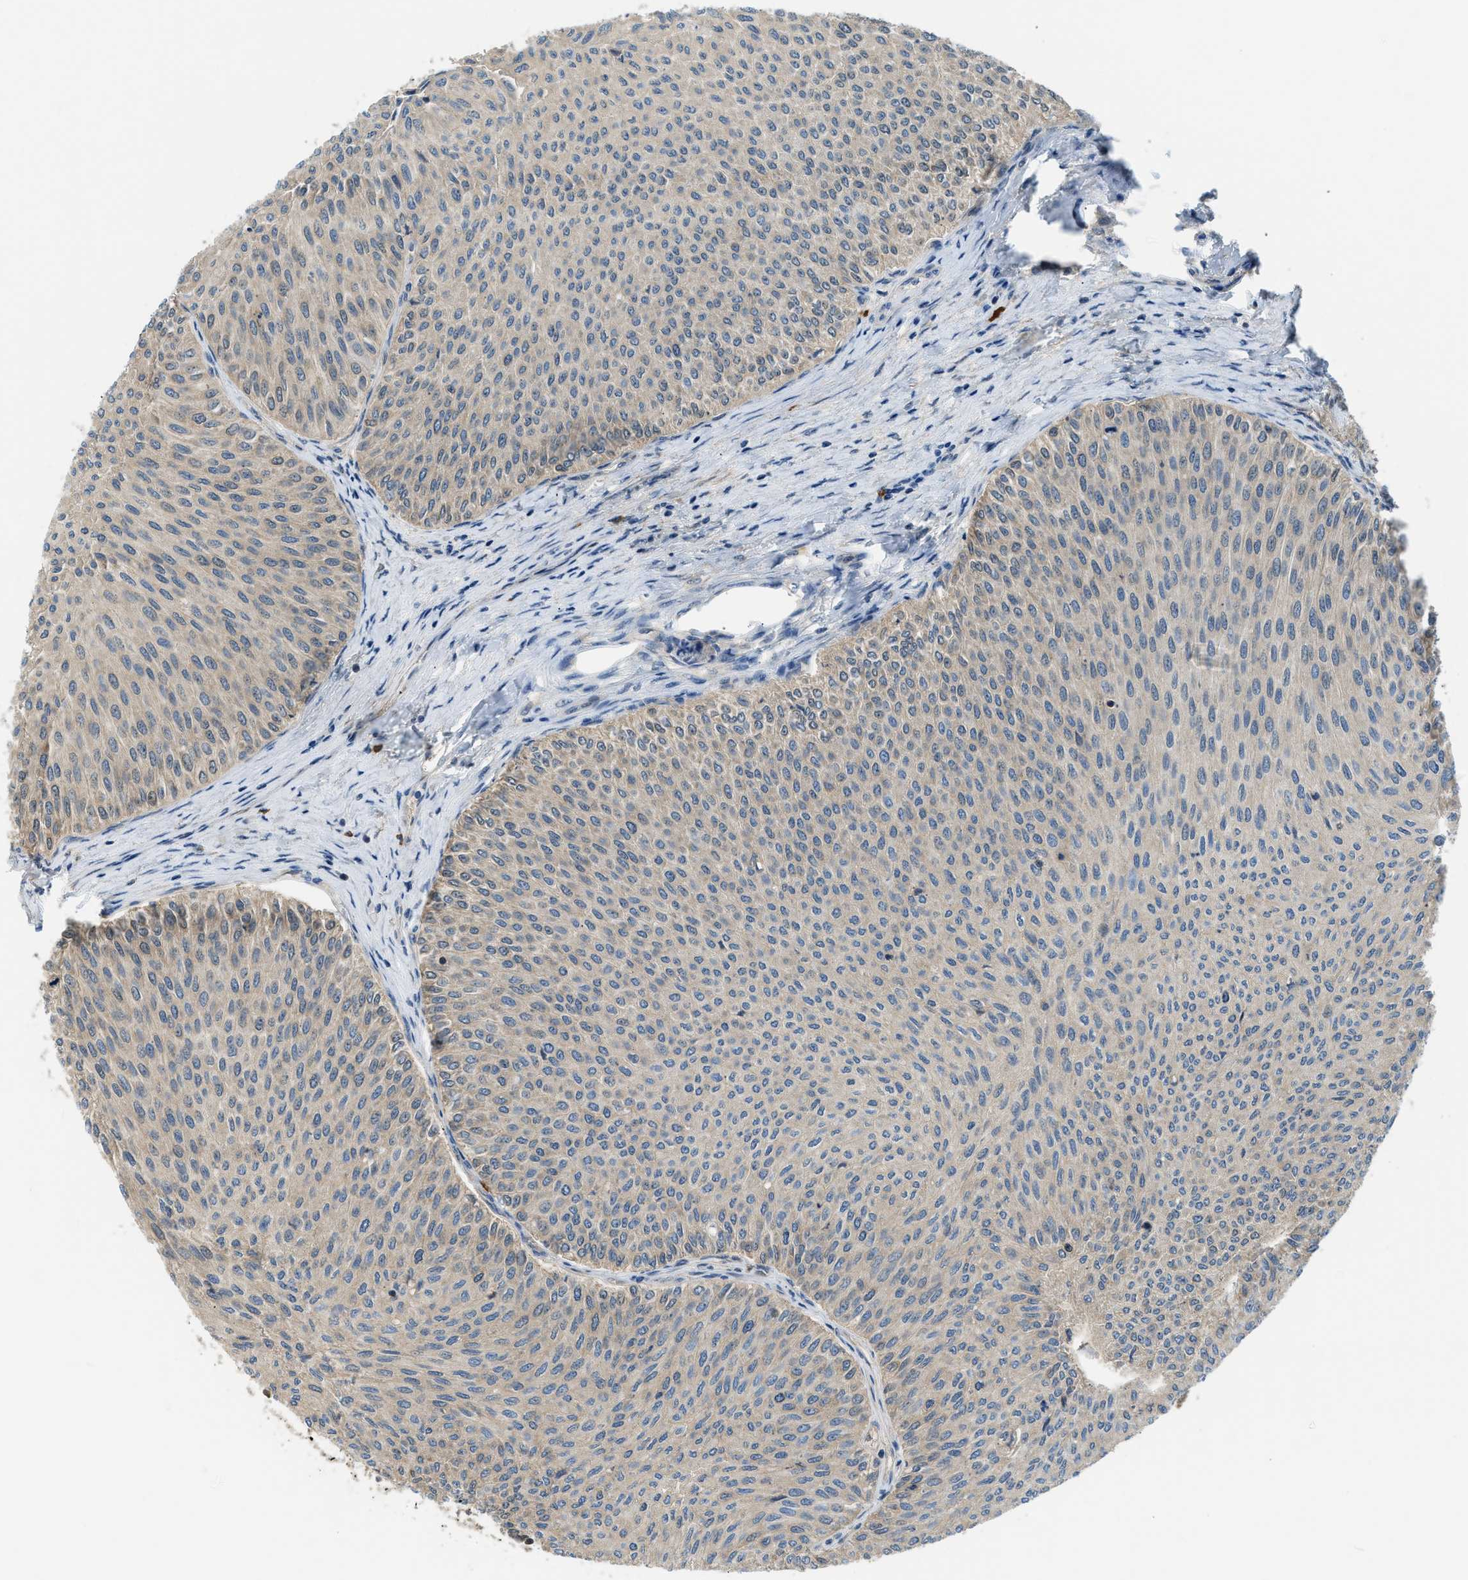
{"staining": {"intensity": "moderate", "quantity": "<25%", "location": "cytoplasmic/membranous"}, "tissue": "urothelial cancer", "cell_type": "Tumor cells", "image_type": "cancer", "snomed": [{"axis": "morphology", "description": "Urothelial carcinoma, Low grade"}, {"axis": "topography", "description": "Urinary bladder"}], "caption": "Urothelial cancer stained with immunohistochemistry exhibits moderate cytoplasmic/membranous positivity in approximately <25% of tumor cells.", "gene": "CBLB", "patient": {"sex": "male", "age": 78}}